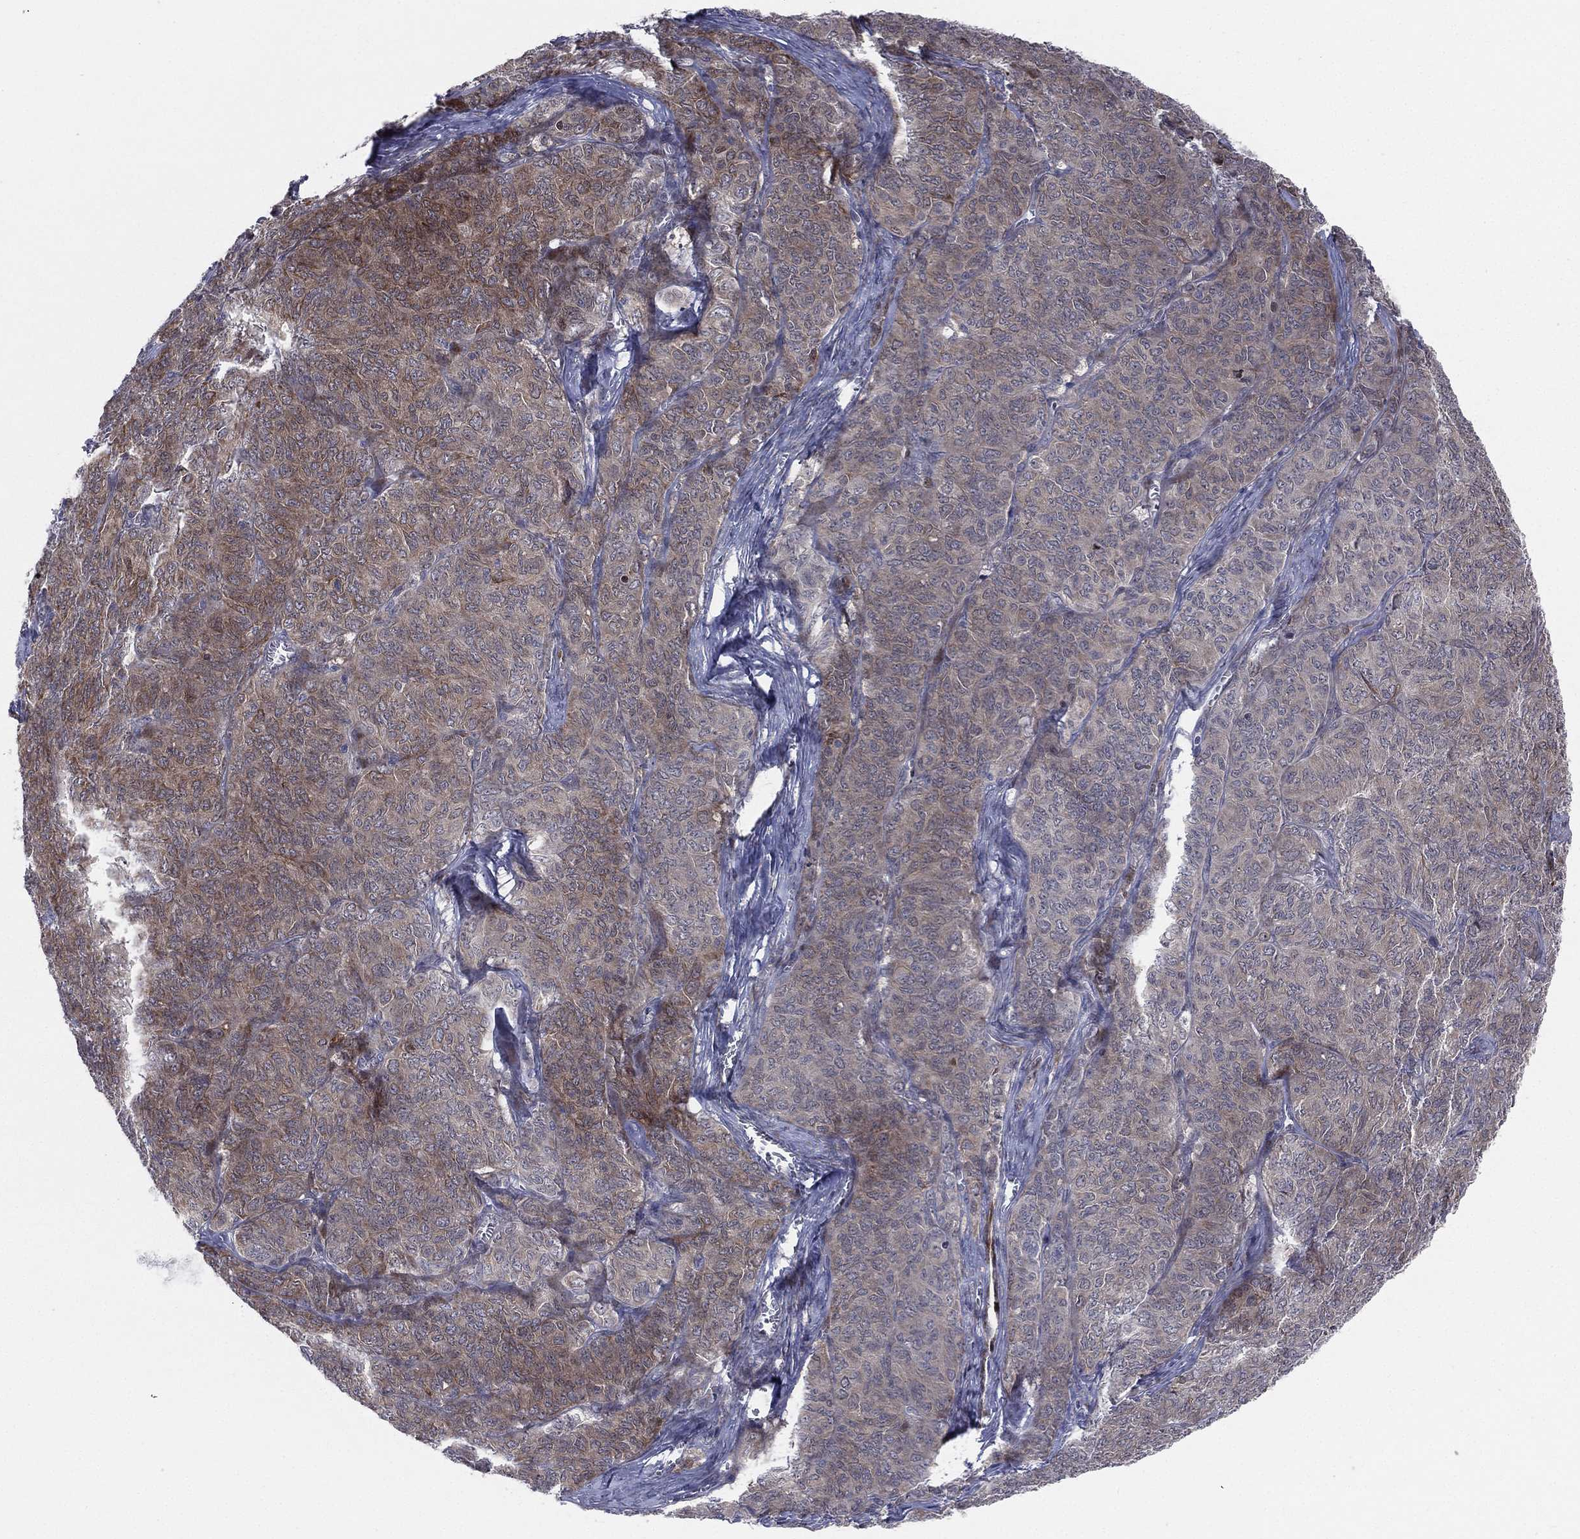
{"staining": {"intensity": "moderate", "quantity": "25%-75%", "location": "cytoplasmic/membranous"}, "tissue": "ovarian cancer", "cell_type": "Tumor cells", "image_type": "cancer", "snomed": [{"axis": "morphology", "description": "Carcinoma, endometroid"}, {"axis": "topography", "description": "Ovary"}], "caption": "A micrograph of ovarian cancer (endometroid carcinoma) stained for a protein demonstrates moderate cytoplasmic/membranous brown staining in tumor cells. (IHC, brightfield microscopy, high magnification).", "gene": "UTP14A", "patient": {"sex": "female", "age": 80}}